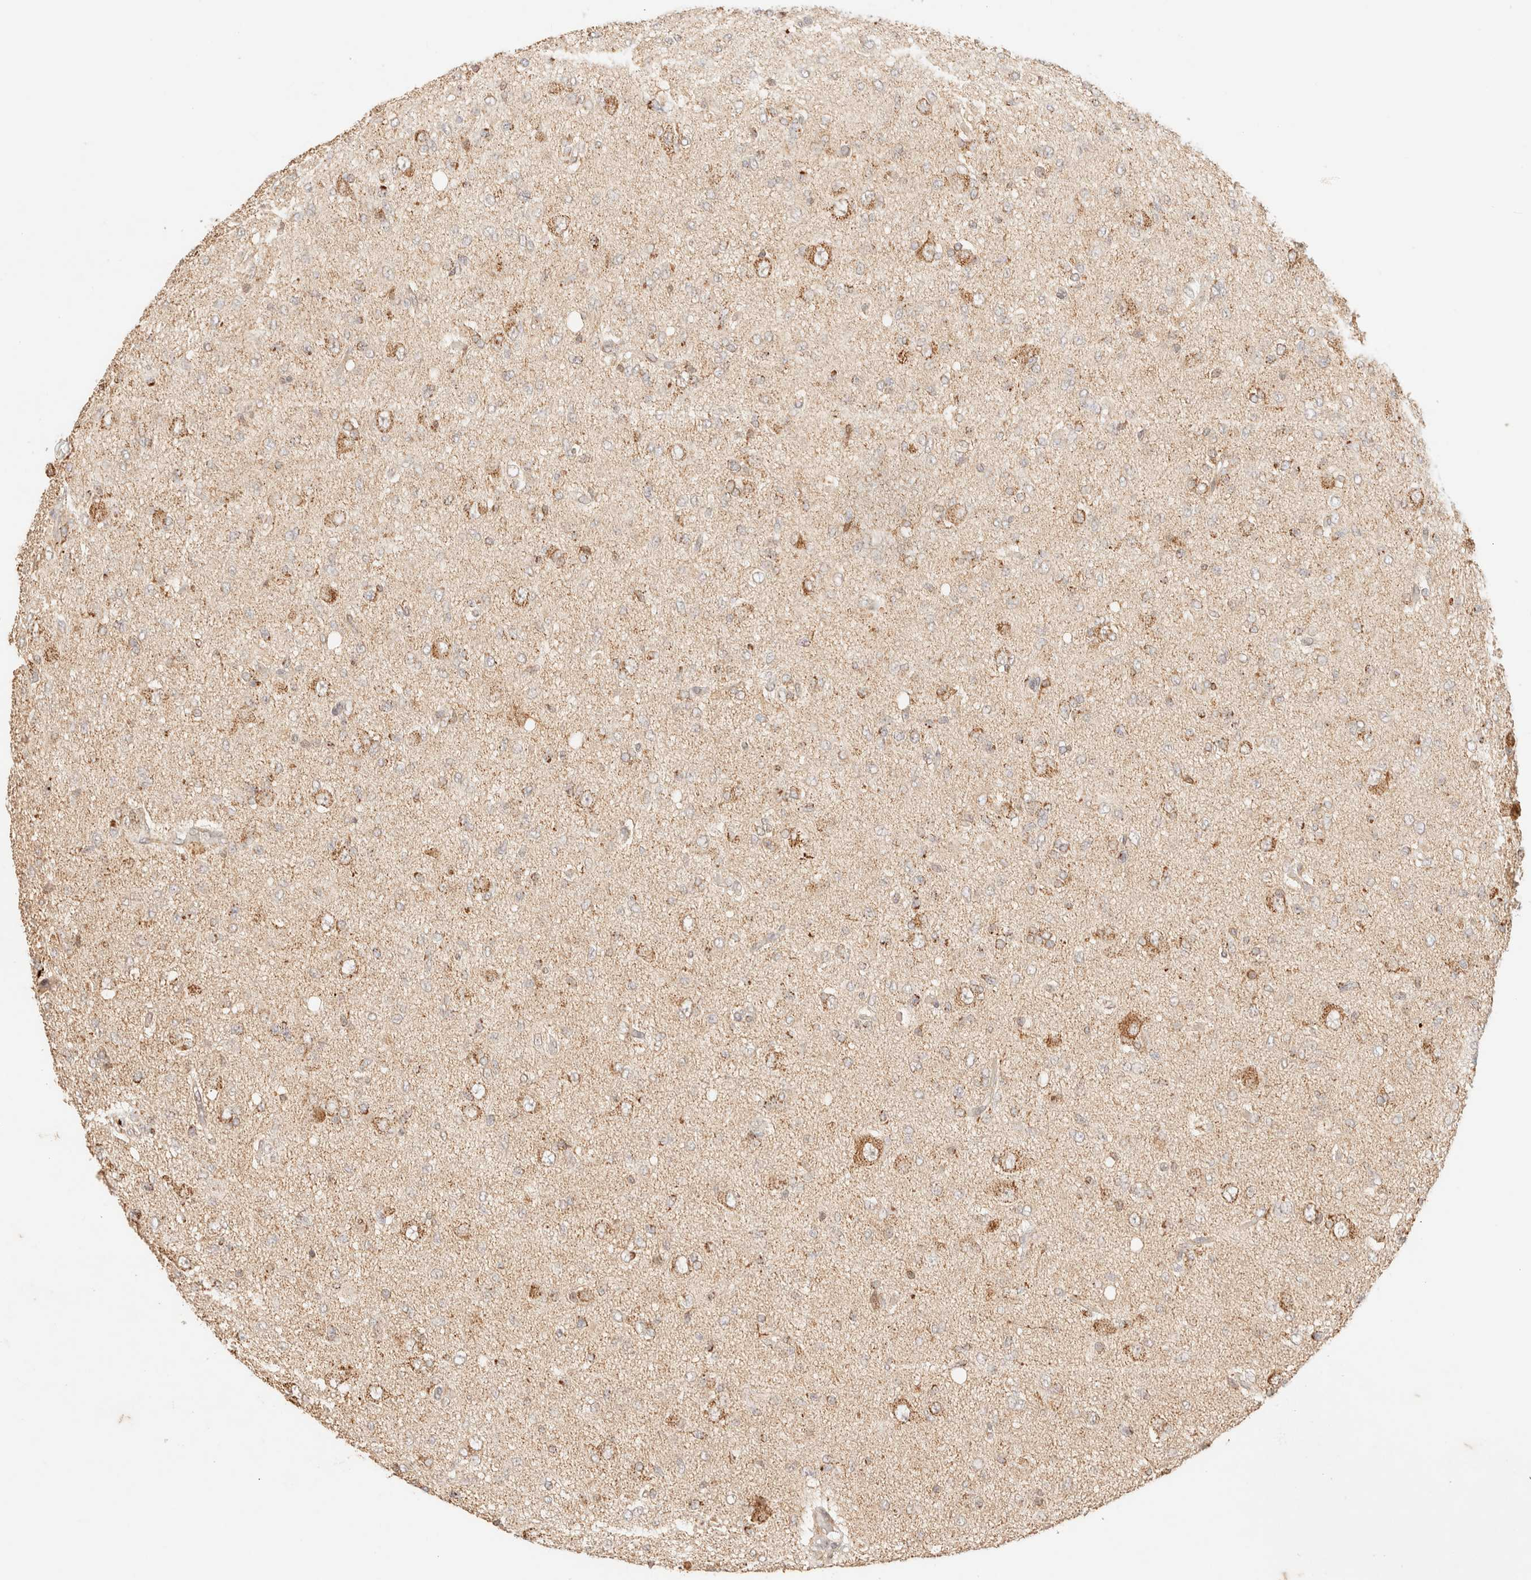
{"staining": {"intensity": "weak", "quantity": "<25%", "location": "cytoplasmic/membranous"}, "tissue": "glioma", "cell_type": "Tumor cells", "image_type": "cancer", "snomed": [{"axis": "morphology", "description": "Glioma, malignant, High grade"}, {"axis": "topography", "description": "Brain"}], "caption": "Tumor cells are negative for protein expression in human glioma. (DAB (3,3'-diaminobenzidine) immunohistochemistry (IHC), high magnification).", "gene": "TACO1", "patient": {"sex": "female", "age": 59}}